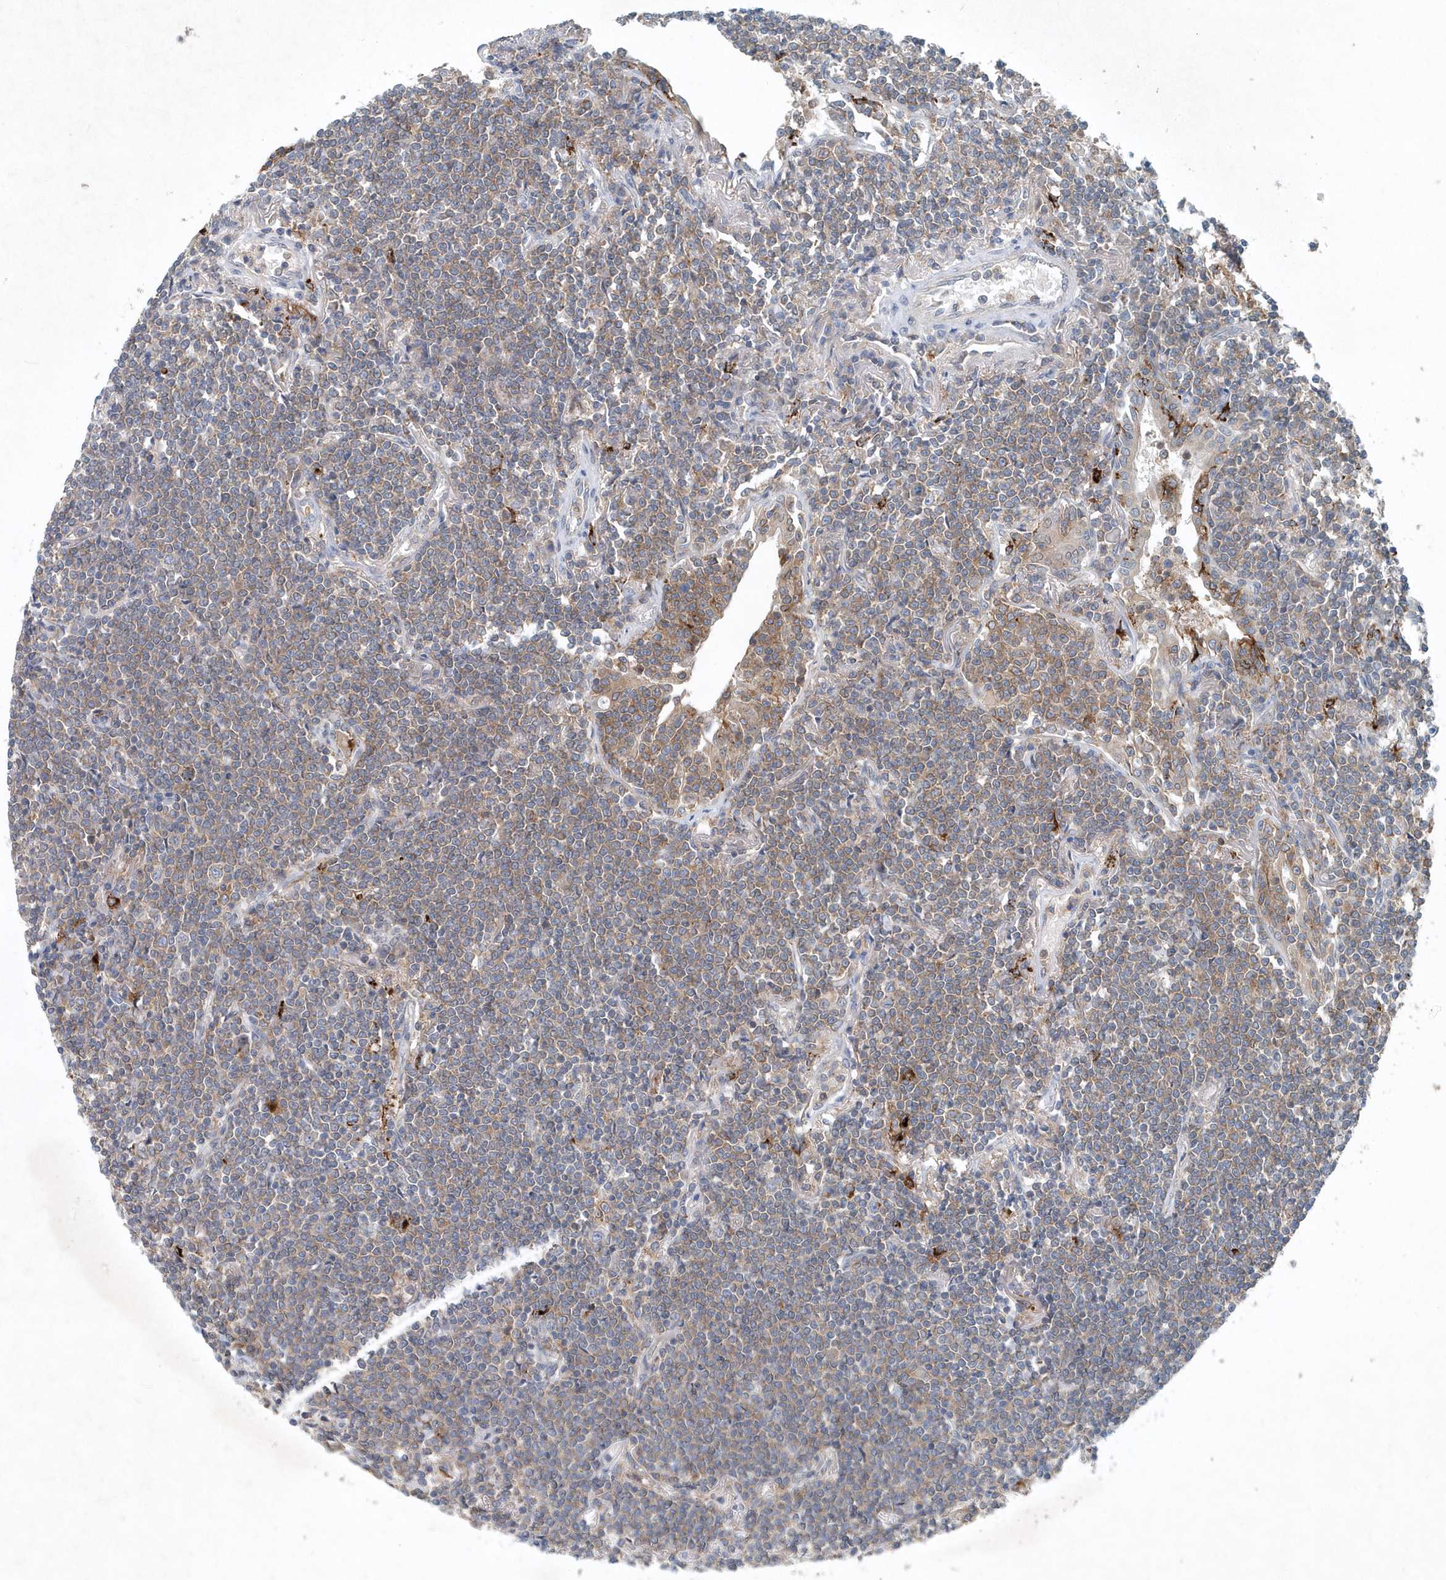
{"staining": {"intensity": "weak", "quantity": "25%-75%", "location": "cytoplasmic/membranous"}, "tissue": "lymphoma", "cell_type": "Tumor cells", "image_type": "cancer", "snomed": [{"axis": "morphology", "description": "Malignant lymphoma, non-Hodgkin's type, Low grade"}, {"axis": "topography", "description": "Lung"}], "caption": "An image of lymphoma stained for a protein exhibits weak cytoplasmic/membranous brown staining in tumor cells.", "gene": "P2RY10", "patient": {"sex": "female", "age": 71}}